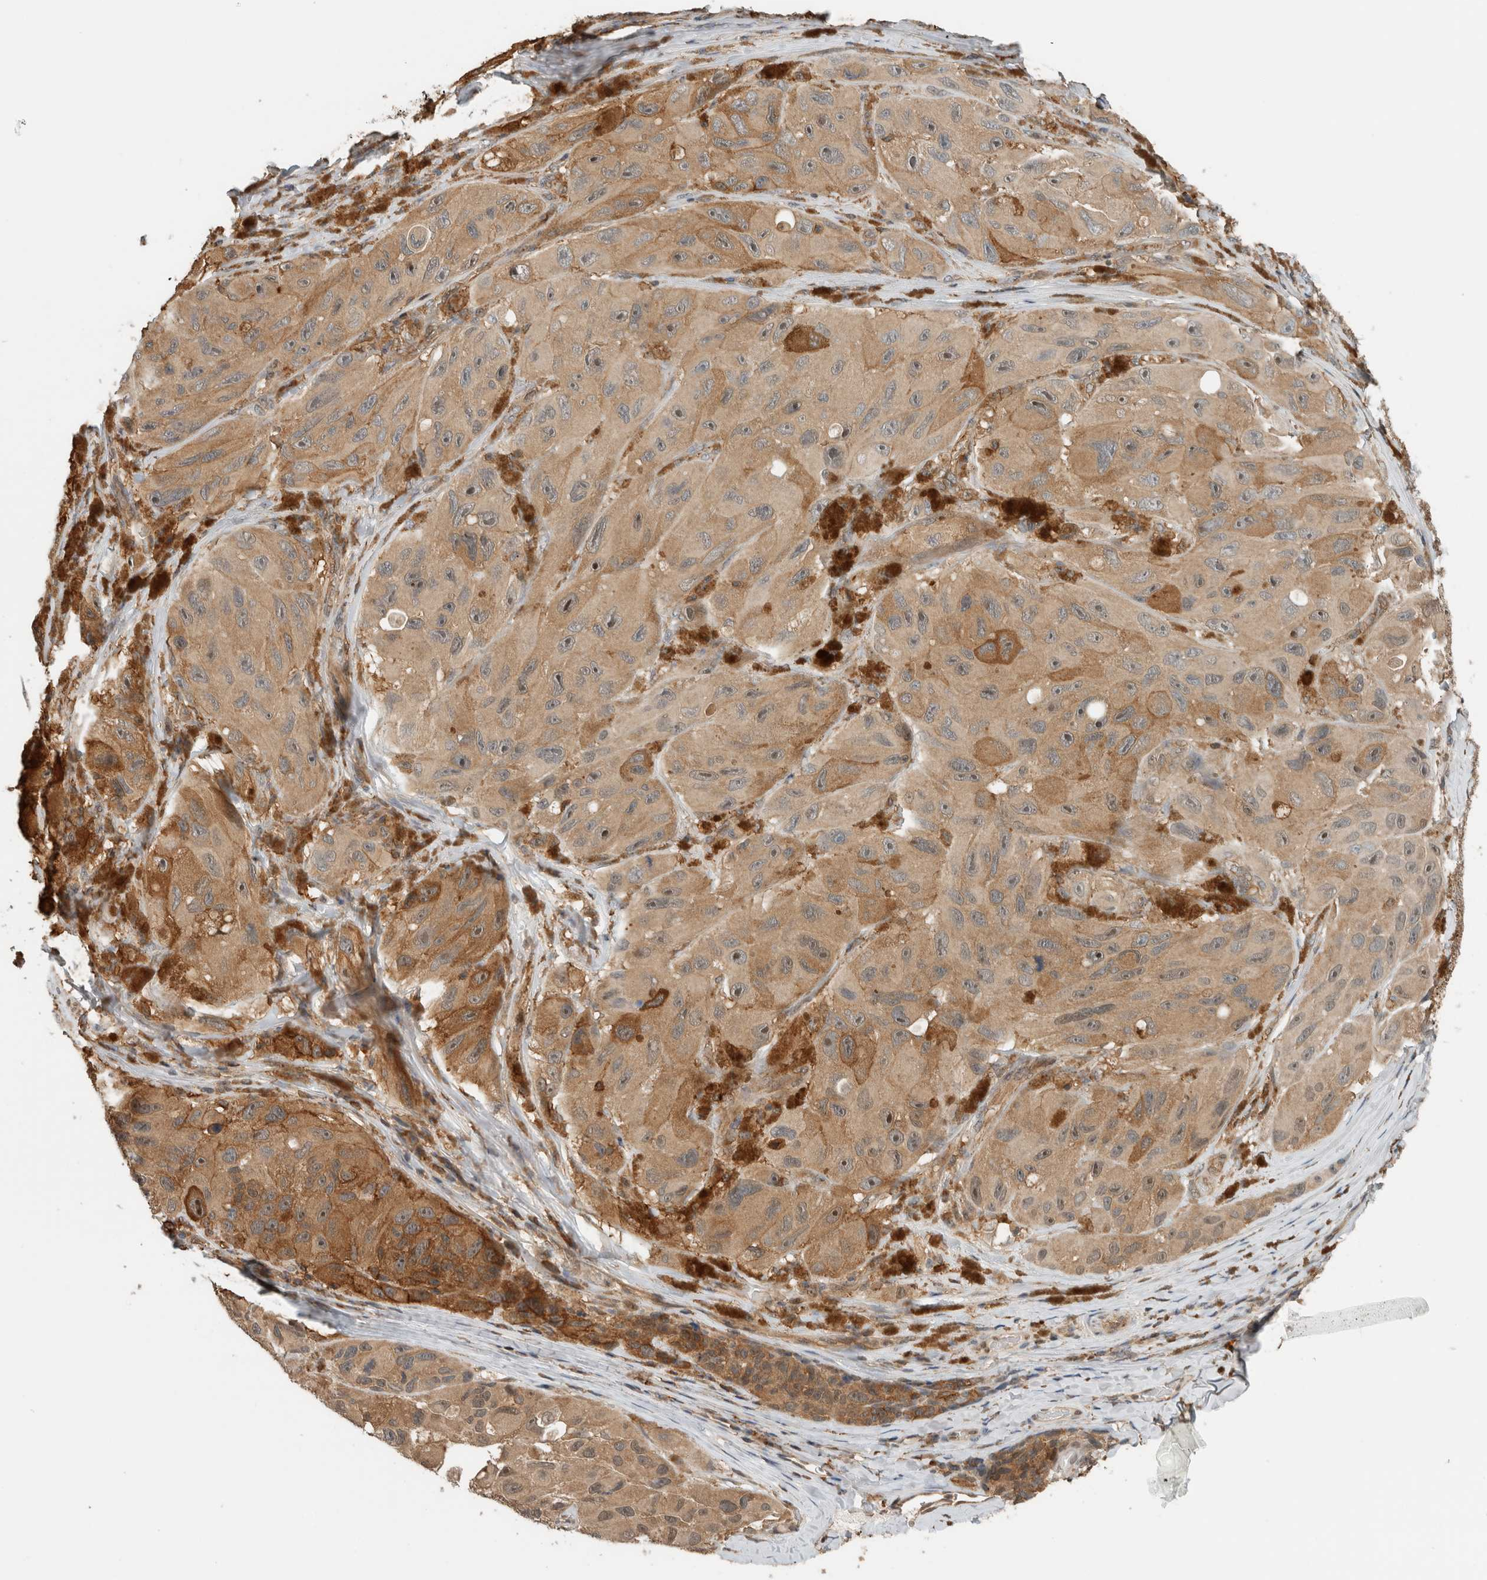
{"staining": {"intensity": "moderate", "quantity": "25%-75%", "location": "cytoplasmic/membranous"}, "tissue": "melanoma", "cell_type": "Tumor cells", "image_type": "cancer", "snomed": [{"axis": "morphology", "description": "Malignant melanoma, NOS"}, {"axis": "topography", "description": "Skin"}], "caption": "Immunohistochemical staining of human malignant melanoma exhibits moderate cytoplasmic/membranous protein staining in approximately 25%-75% of tumor cells. (DAB (3,3'-diaminobenzidine) = brown stain, brightfield microscopy at high magnification).", "gene": "PFDN4", "patient": {"sex": "female", "age": 73}}